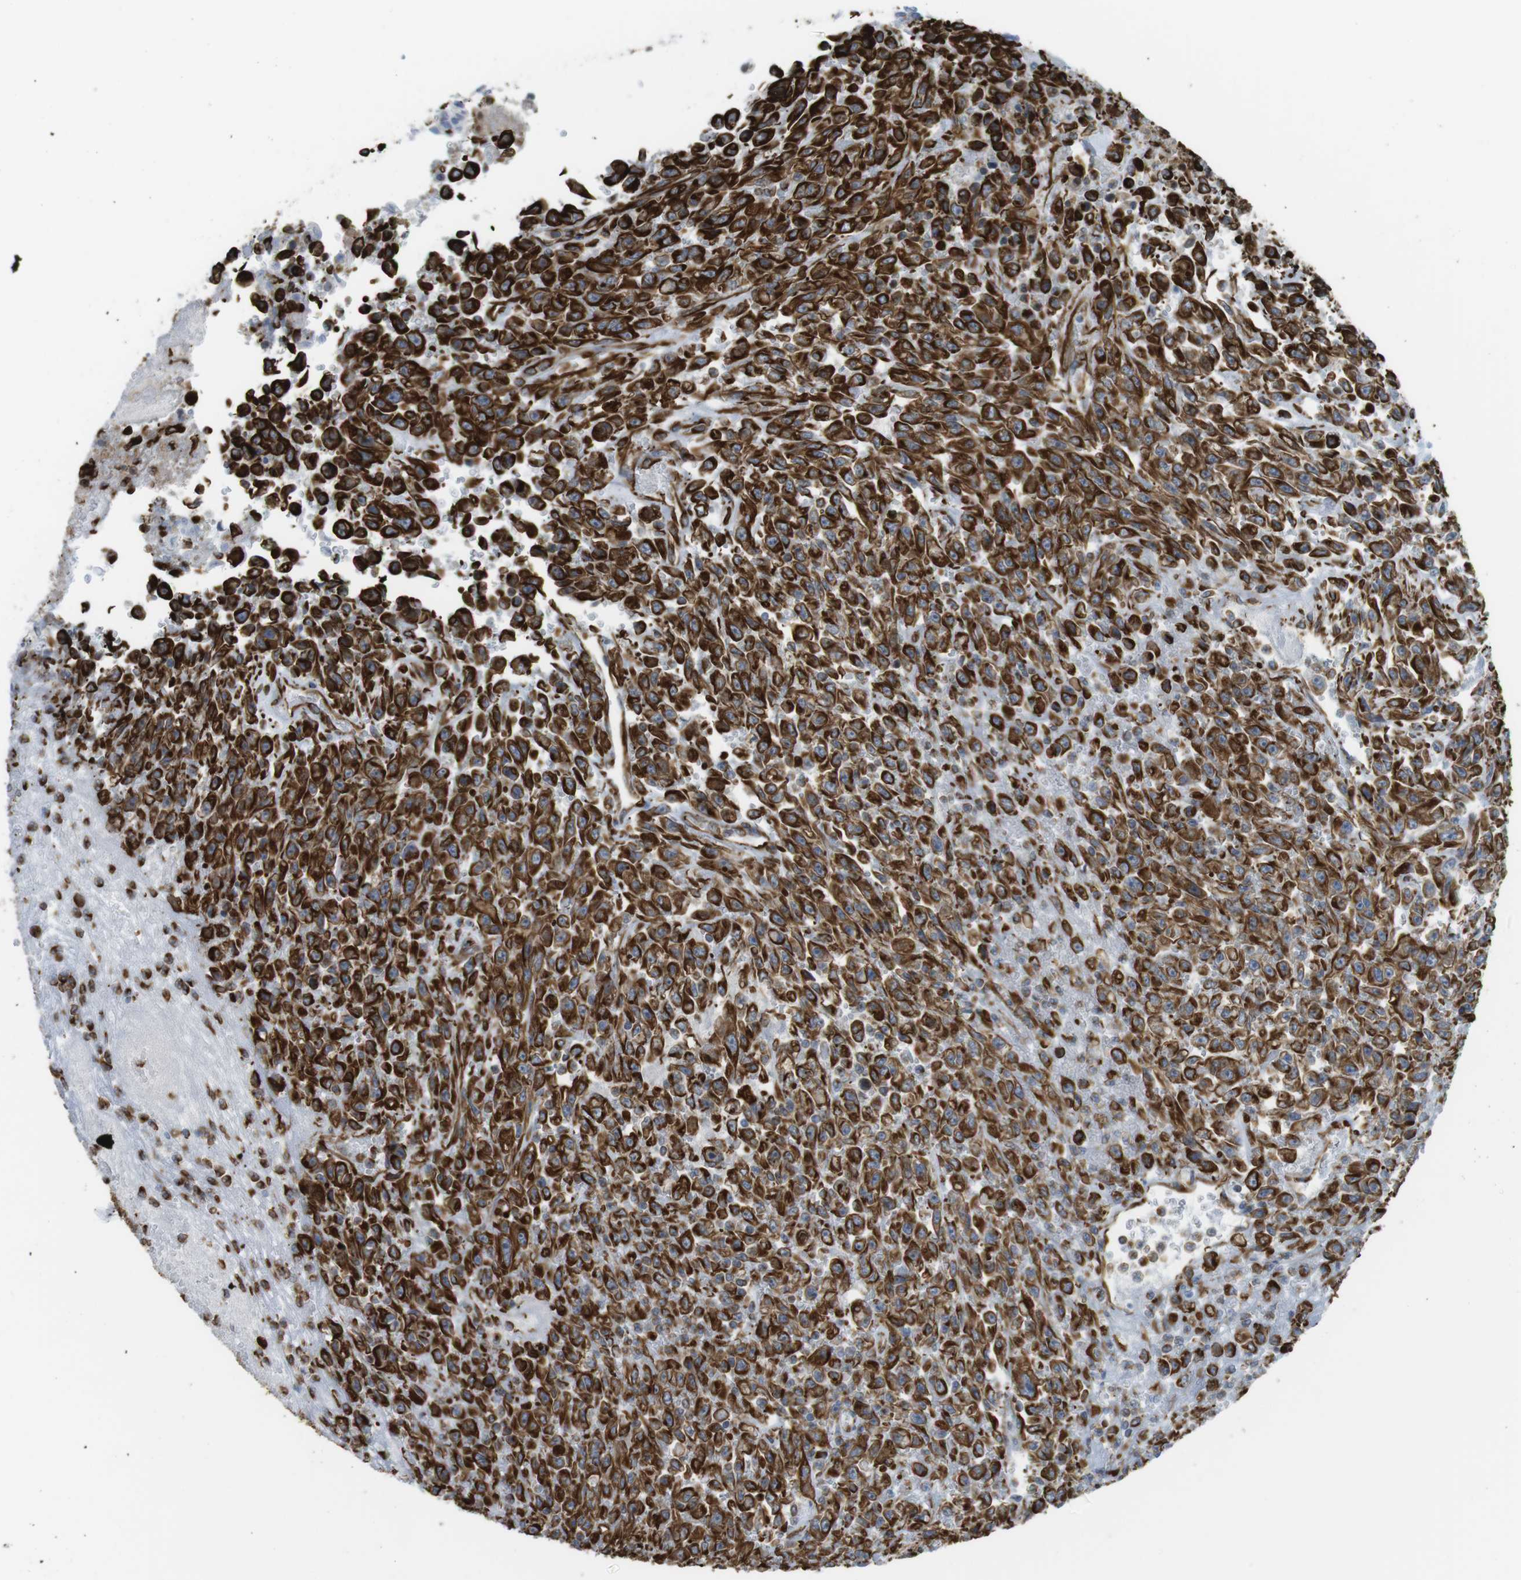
{"staining": {"intensity": "strong", "quantity": ">75%", "location": "cytoplasmic/membranous"}, "tissue": "urothelial cancer", "cell_type": "Tumor cells", "image_type": "cancer", "snomed": [{"axis": "morphology", "description": "Urothelial carcinoma, High grade"}, {"axis": "topography", "description": "Urinary bladder"}], "caption": "Immunohistochemical staining of urothelial carcinoma (high-grade) reveals strong cytoplasmic/membranous protein positivity in about >75% of tumor cells.", "gene": "RALGPS1", "patient": {"sex": "male", "age": 46}}